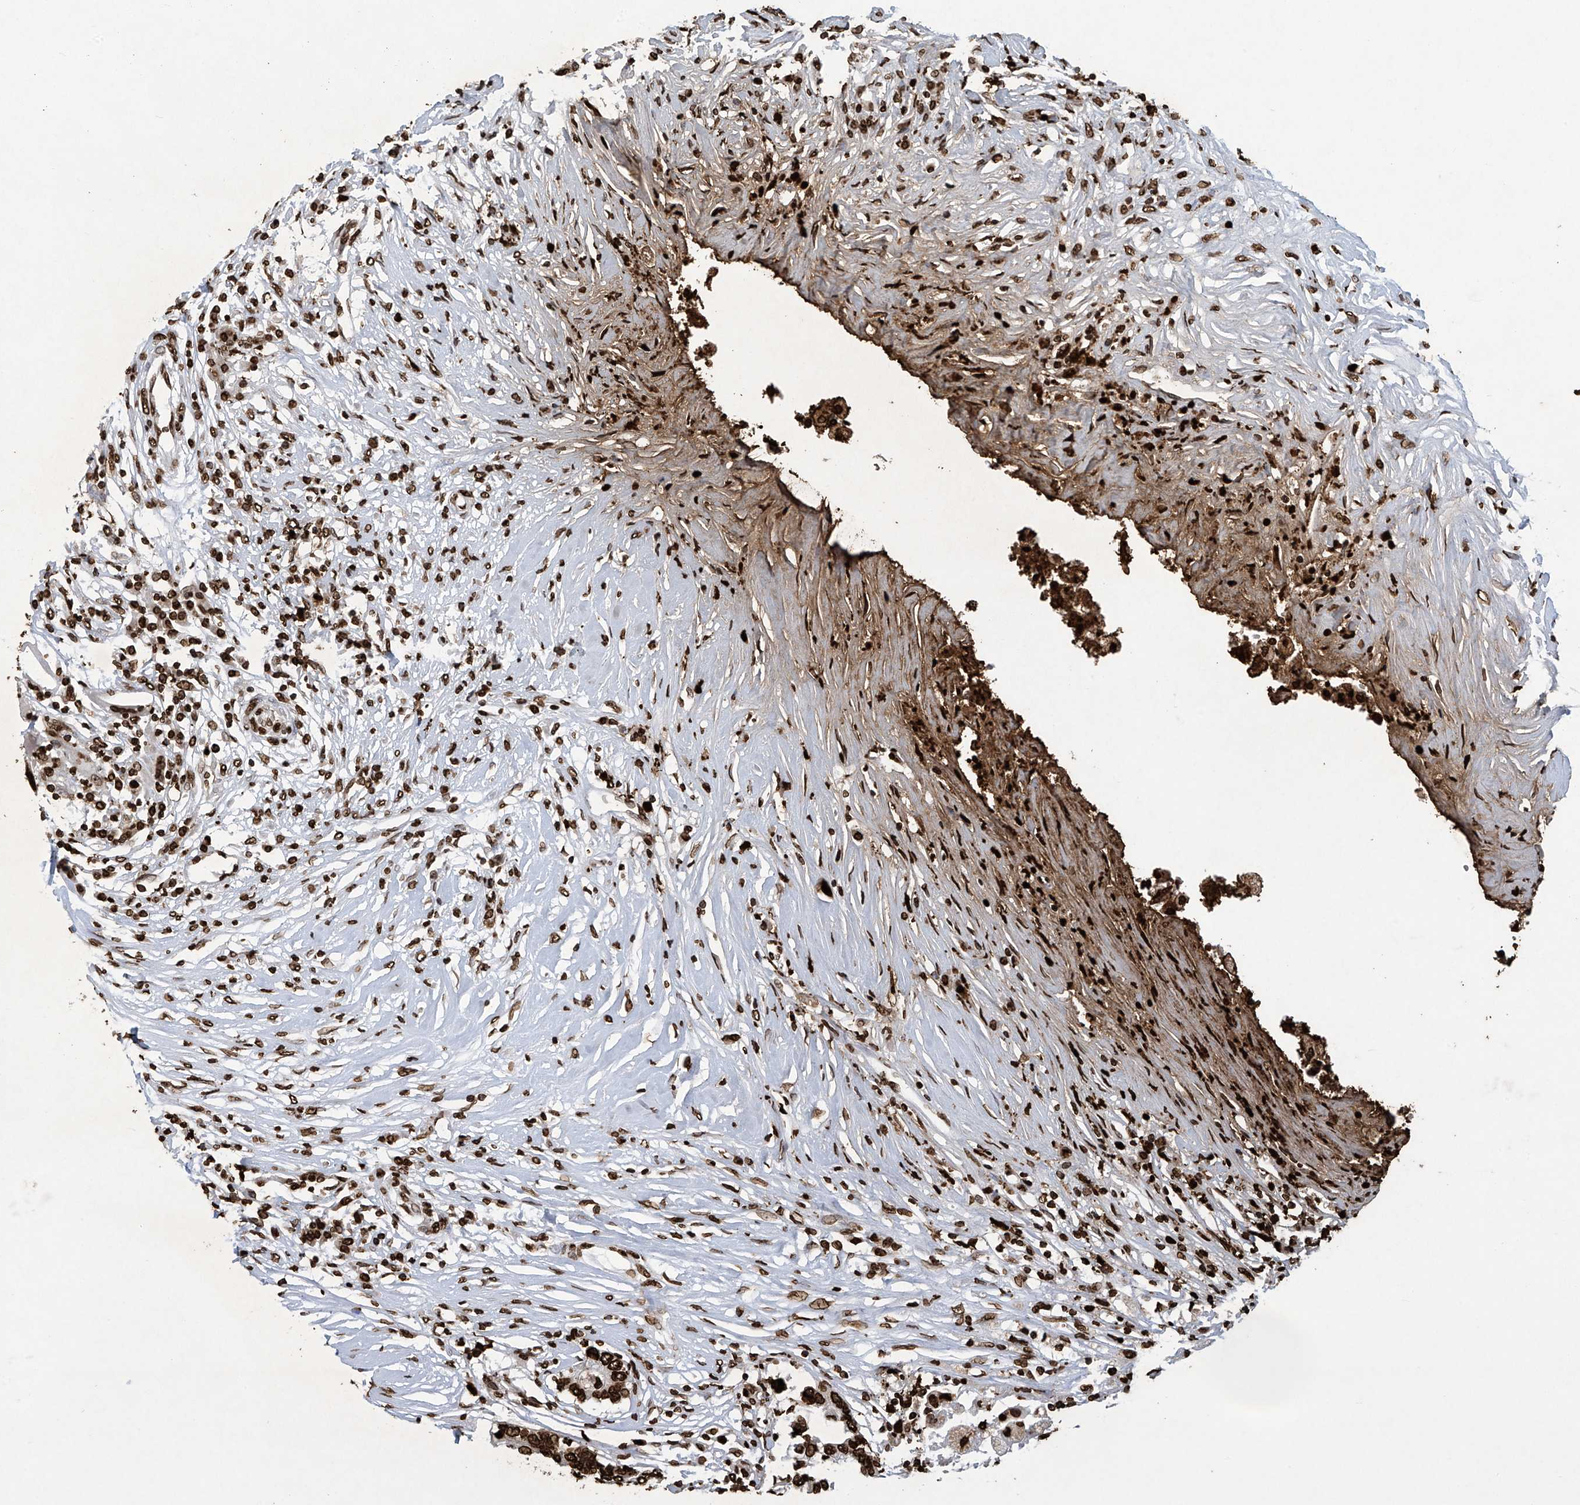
{"staining": {"intensity": "strong", "quantity": ">75%", "location": "nuclear"}, "tissue": "colorectal cancer", "cell_type": "Tumor cells", "image_type": "cancer", "snomed": [{"axis": "morphology", "description": "Adenocarcinoma, NOS"}, {"axis": "topography", "description": "Rectum"}], "caption": "Approximately >75% of tumor cells in colorectal adenocarcinoma exhibit strong nuclear protein staining as visualized by brown immunohistochemical staining.", "gene": "H3-3A", "patient": {"sex": "male", "age": 63}}